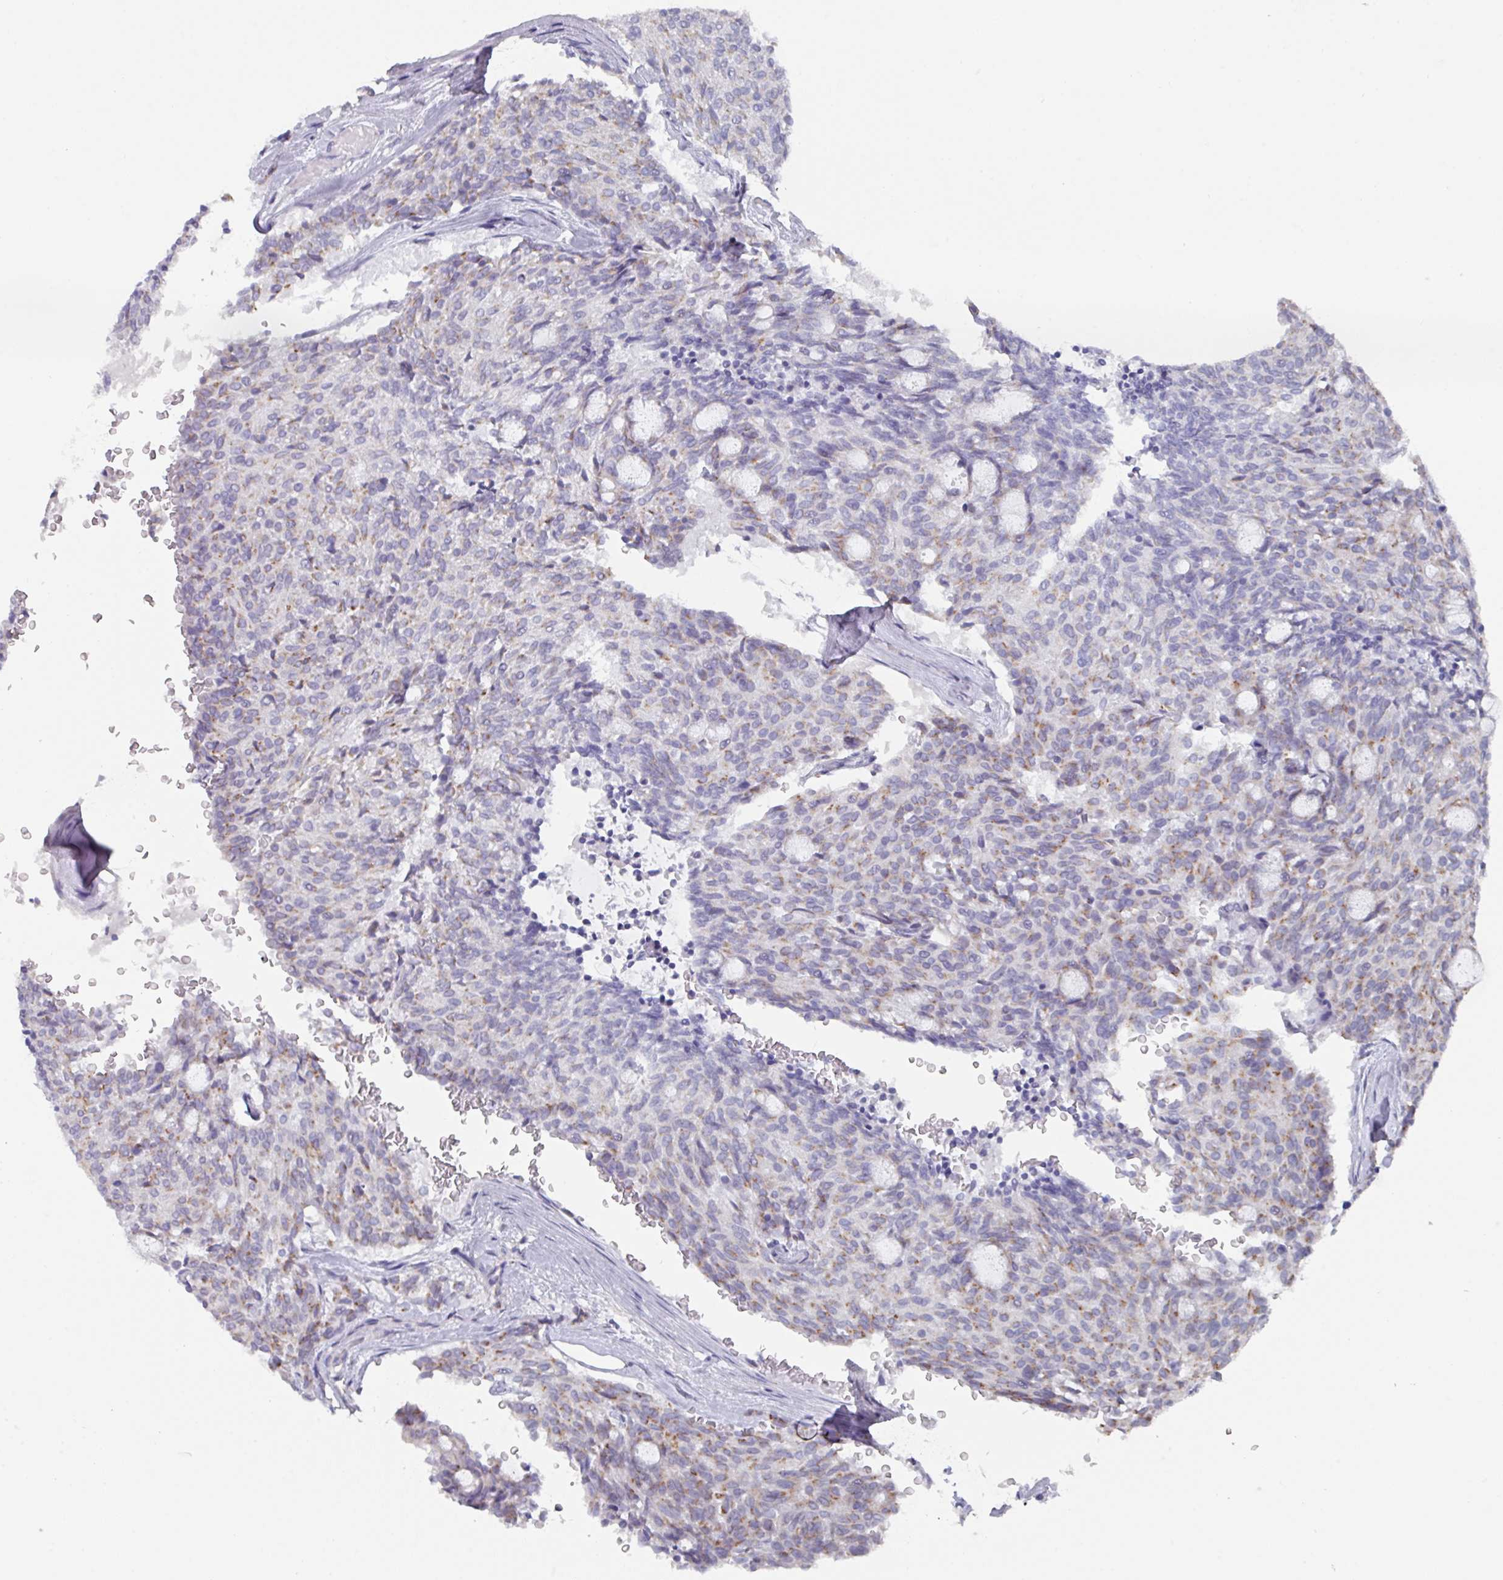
{"staining": {"intensity": "weak", "quantity": "25%-75%", "location": "cytoplasmic/membranous"}, "tissue": "carcinoid", "cell_type": "Tumor cells", "image_type": "cancer", "snomed": [{"axis": "morphology", "description": "Carcinoid, malignant, NOS"}, {"axis": "topography", "description": "Pancreas"}], "caption": "IHC photomicrograph of carcinoid stained for a protein (brown), which exhibits low levels of weak cytoplasmic/membranous staining in approximately 25%-75% of tumor cells.", "gene": "VKORC1L1", "patient": {"sex": "female", "age": 54}}